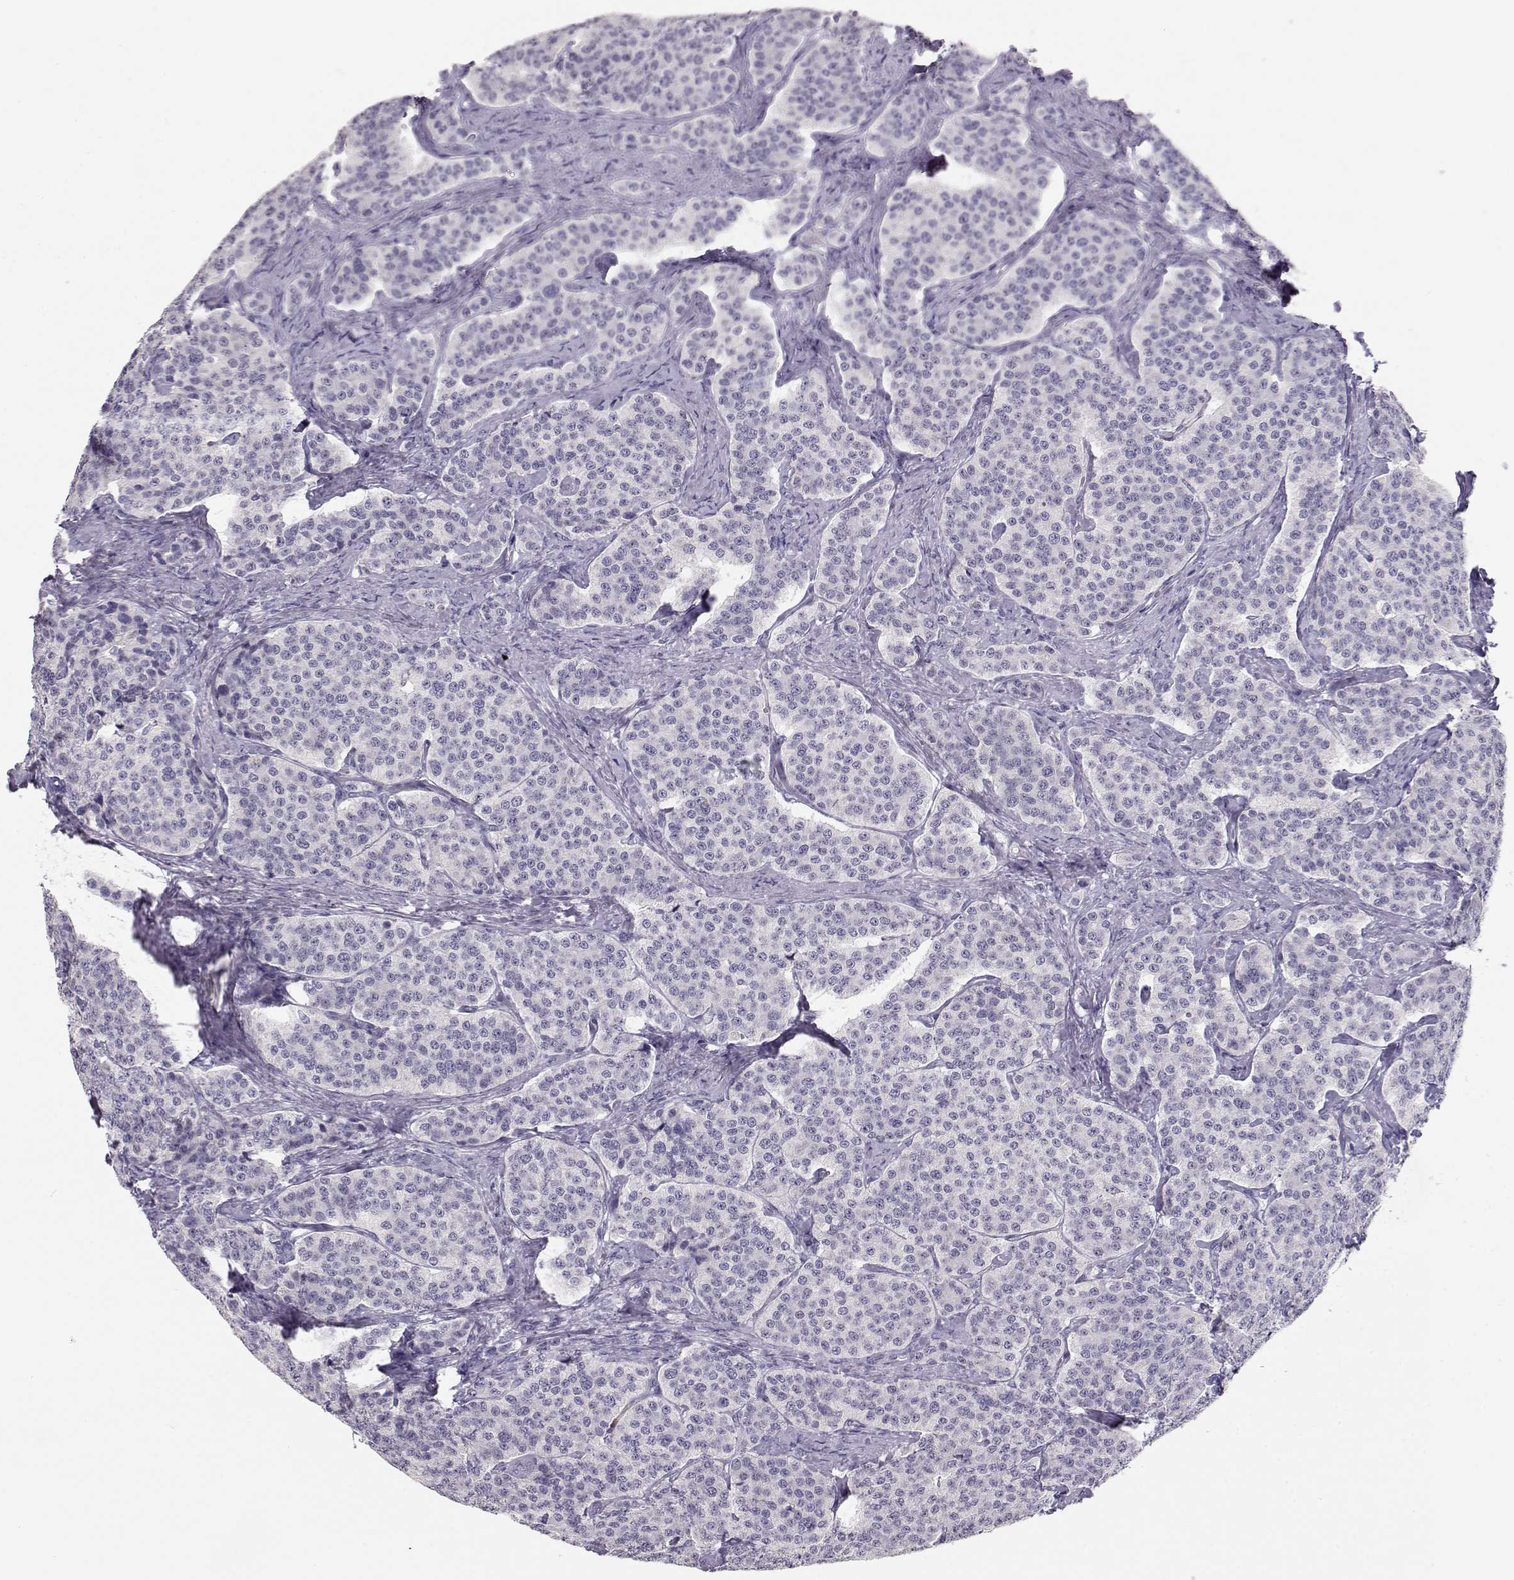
{"staining": {"intensity": "negative", "quantity": "none", "location": "none"}, "tissue": "carcinoid", "cell_type": "Tumor cells", "image_type": "cancer", "snomed": [{"axis": "morphology", "description": "Carcinoid, malignant, NOS"}, {"axis": "topography", "description": "Small intestine"}], "caption": "Photomicrograph shows no significant protein positivity in tumor cells of malignant carcinoid.", "gene": "NUTM1", "patient": {"sex": "female", "age": 58}}